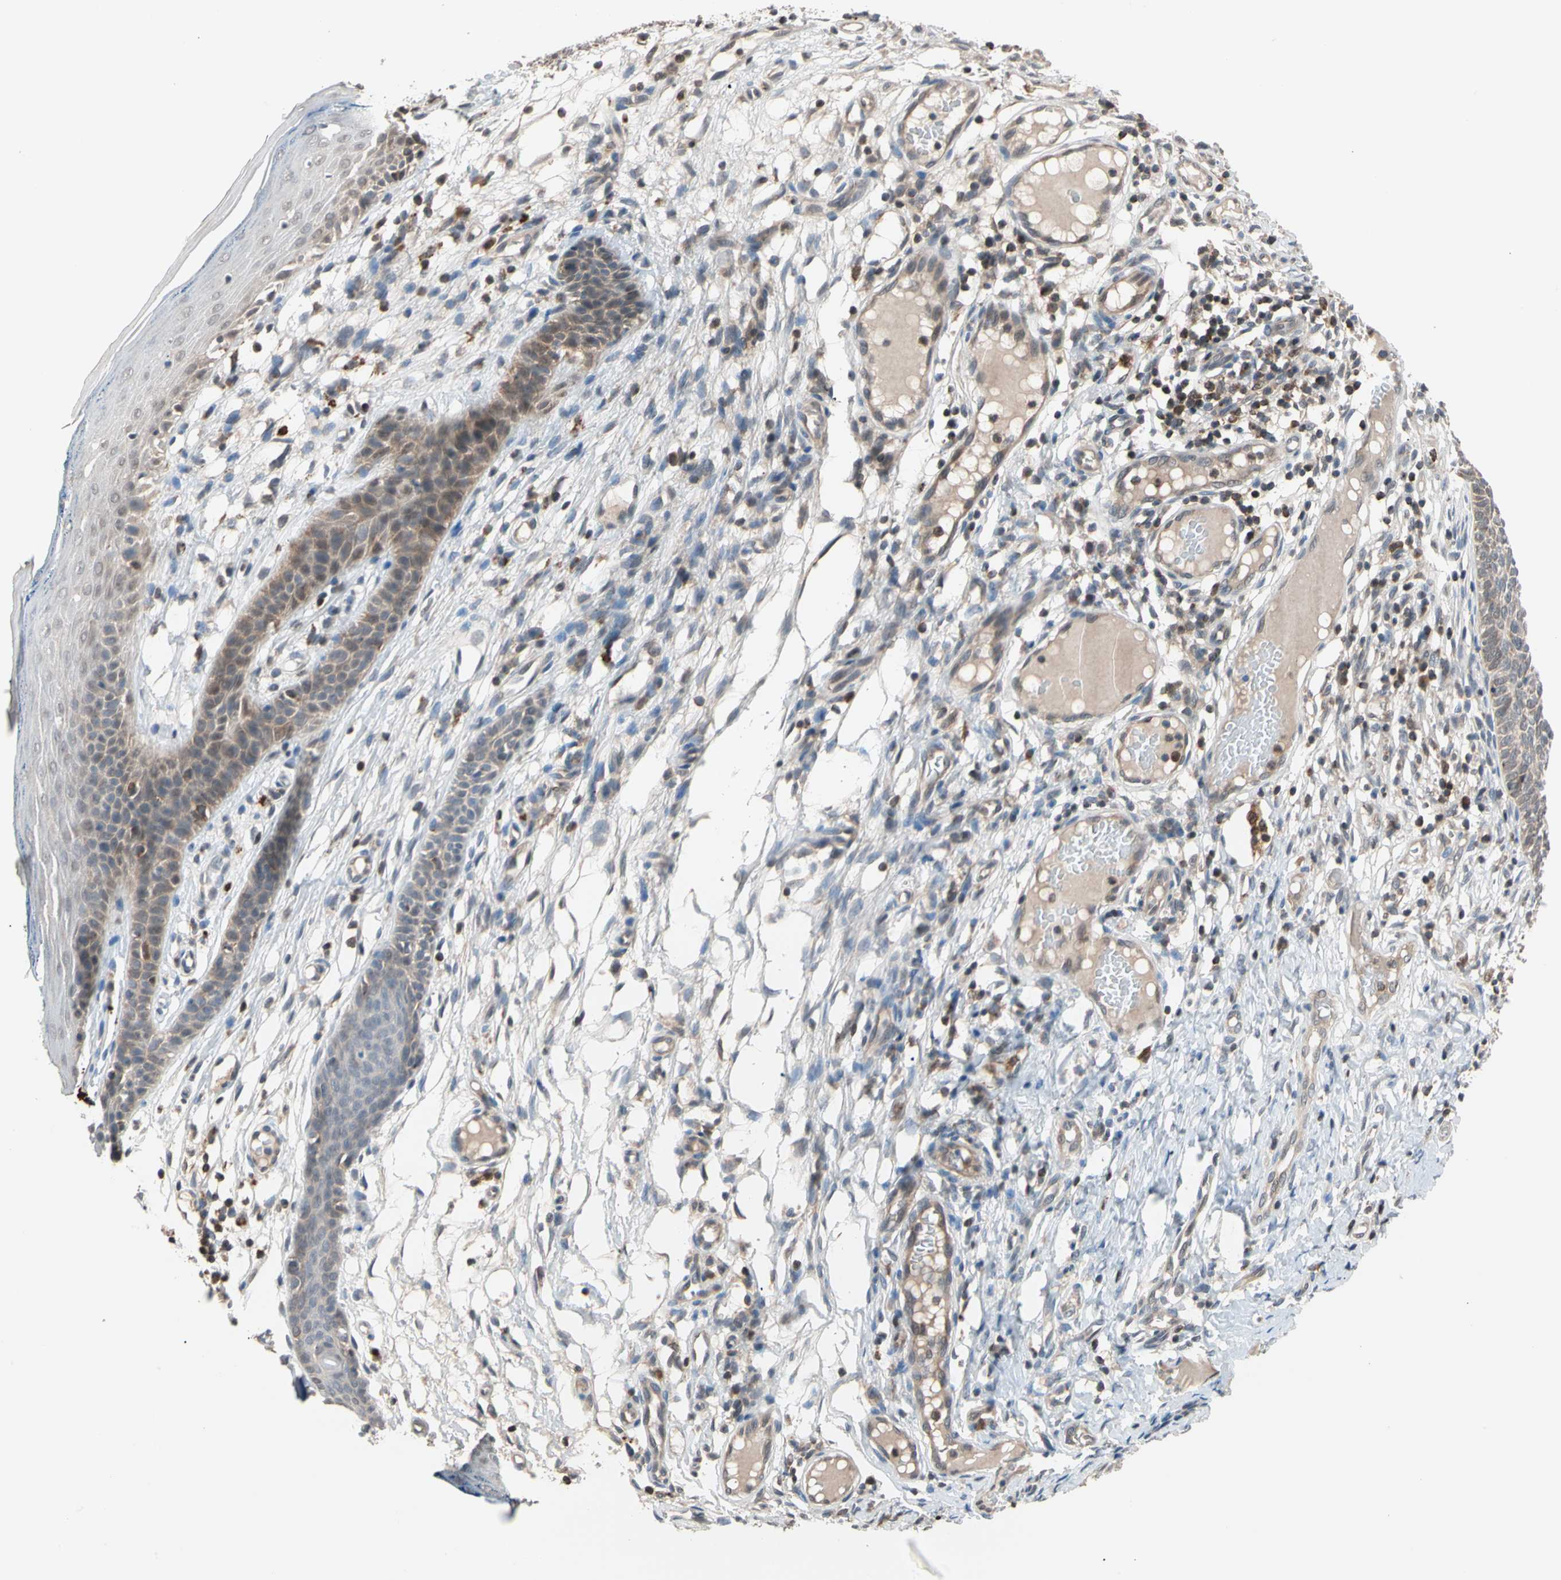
{"staining": {"intensity": "weak", "quantity": "<25%", "location": "cytoplasmic/membranous"}, "tissue": "skin cancer", "cell_type": "Tumor cells", "image_type": "cancer", "snomed": [{"axis": "morphology", "description": "Normal tissue, NOS"}, {"axis": "morphology", "description": "Basal cell carcinoma"}, {"axis": "topography", "description": "Skin"}], "caption": "Tumor cells are negative for brown protein staining in skin cancer (basal cell carcinoma).", "gene": "MTHFS", "patient": {"sex": "male", "age": 87}}